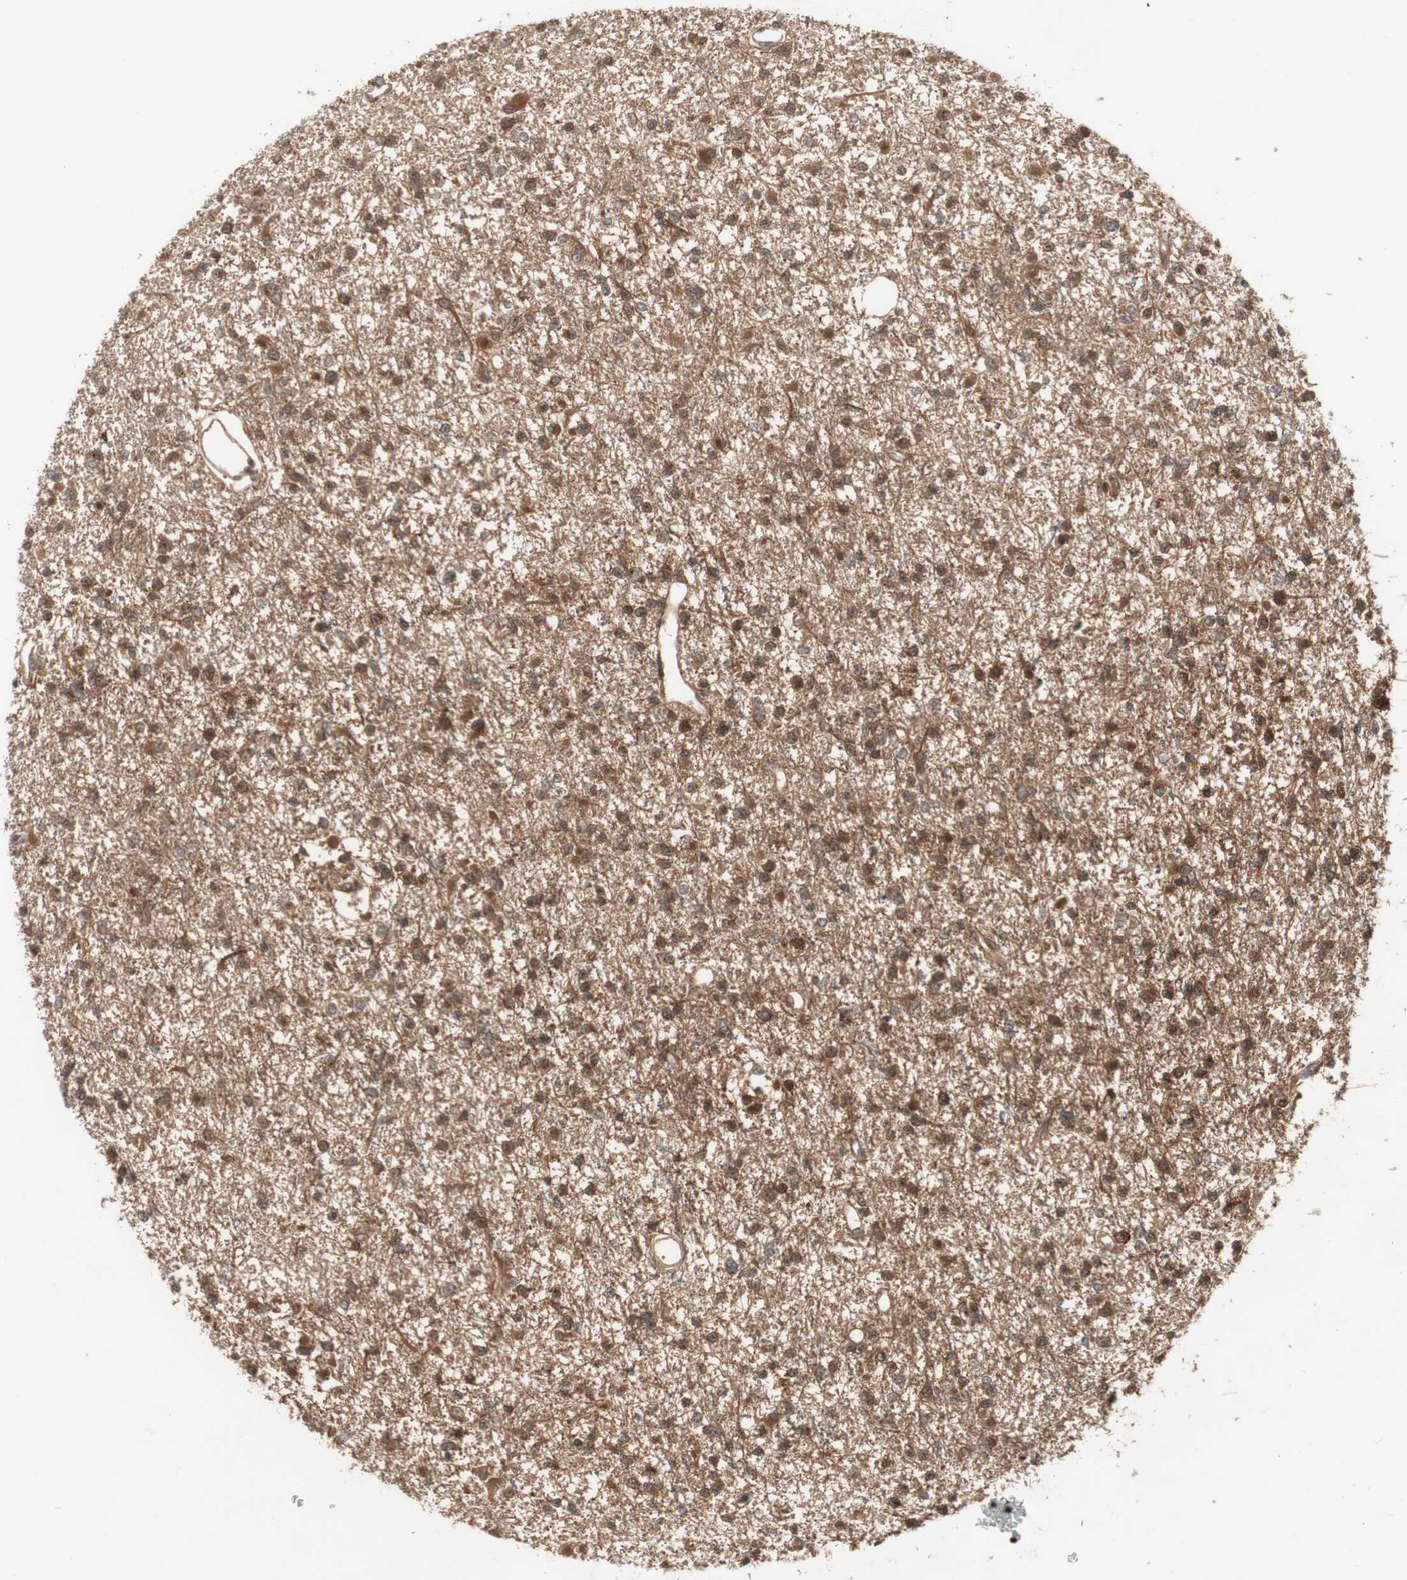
{"staining": {"intensity": "moderate", "quantity": ">75%", "location": "cytoplasmic/membranous"}, "tissue": "glioma", "cell_type": "Tumor cells", "image_type": "cancer", "snomed": [{"axis": "morphology", "description": "Glioma, malignant, Low grade"}, {"axis": "topography", "description": "Brain"}], "caption": "A brown stain highlights moderate cytoplasmic/membranous expression of a protein in glioma tumor cells. (Brightfield microscopy of DAB IHC at high magnification).", "gene": "PRKG2", "patient": {"sex": "female", "age": 22}}